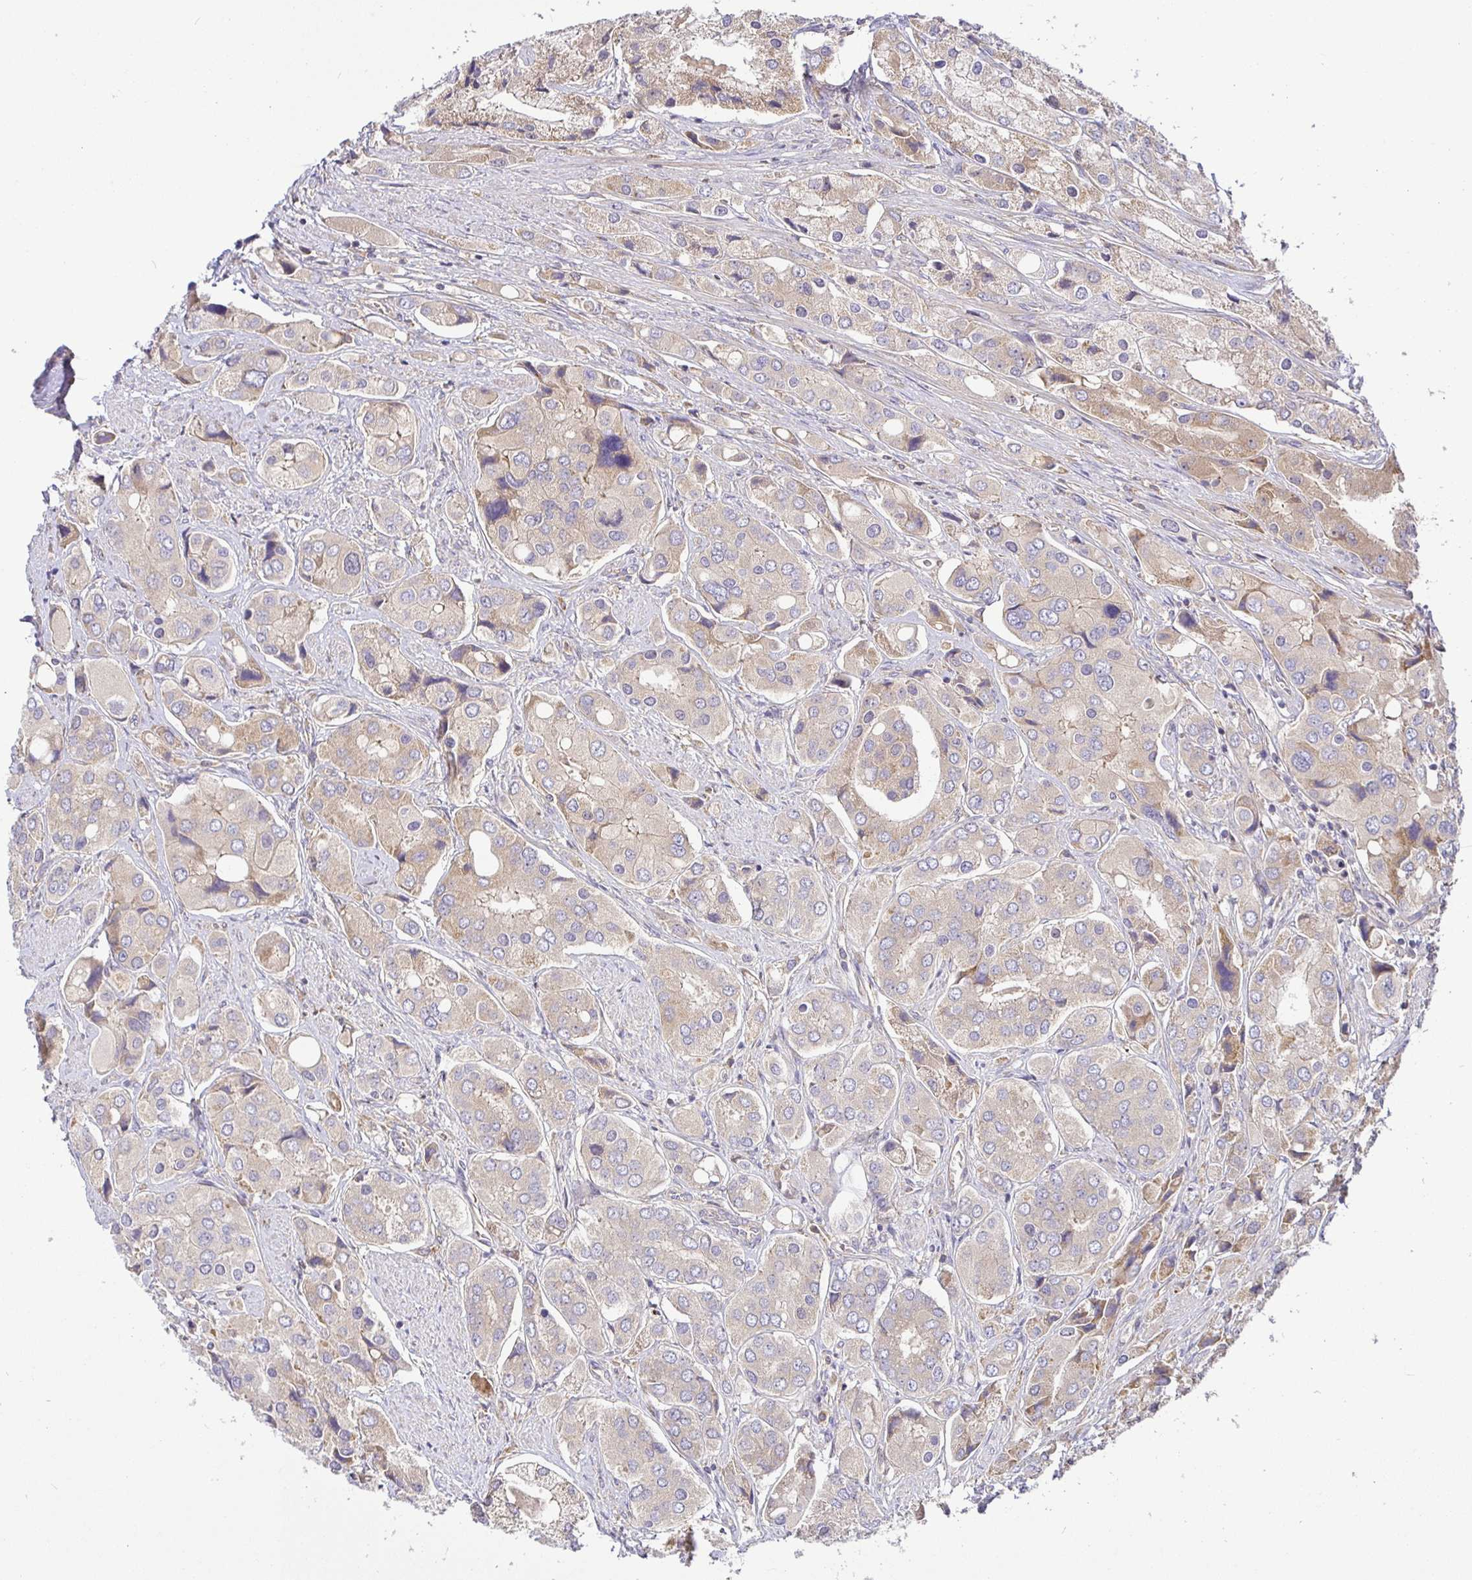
{"staining": {"intensity": "weak", "quantity": "25%-75%", "location": "cytoplasmic/membranous"}, "tissue": "prostate cancer", "cell_type": "Tumor cells", "image_type": "cancer", "snomed": [{"axis": "morphology", "description": "Adenocarcinoma, Low grade"}, {"axis": "topography", "description": "Prostate"}], "caption": "About 25%-75% of tumor cells in human prostate cancer reveal weak cytoplasmic/membranous protein expression as visualized by brown immunohistochemical staining.", "gene": "SNX8", "patient": {"sex": "male", "age": 69}}